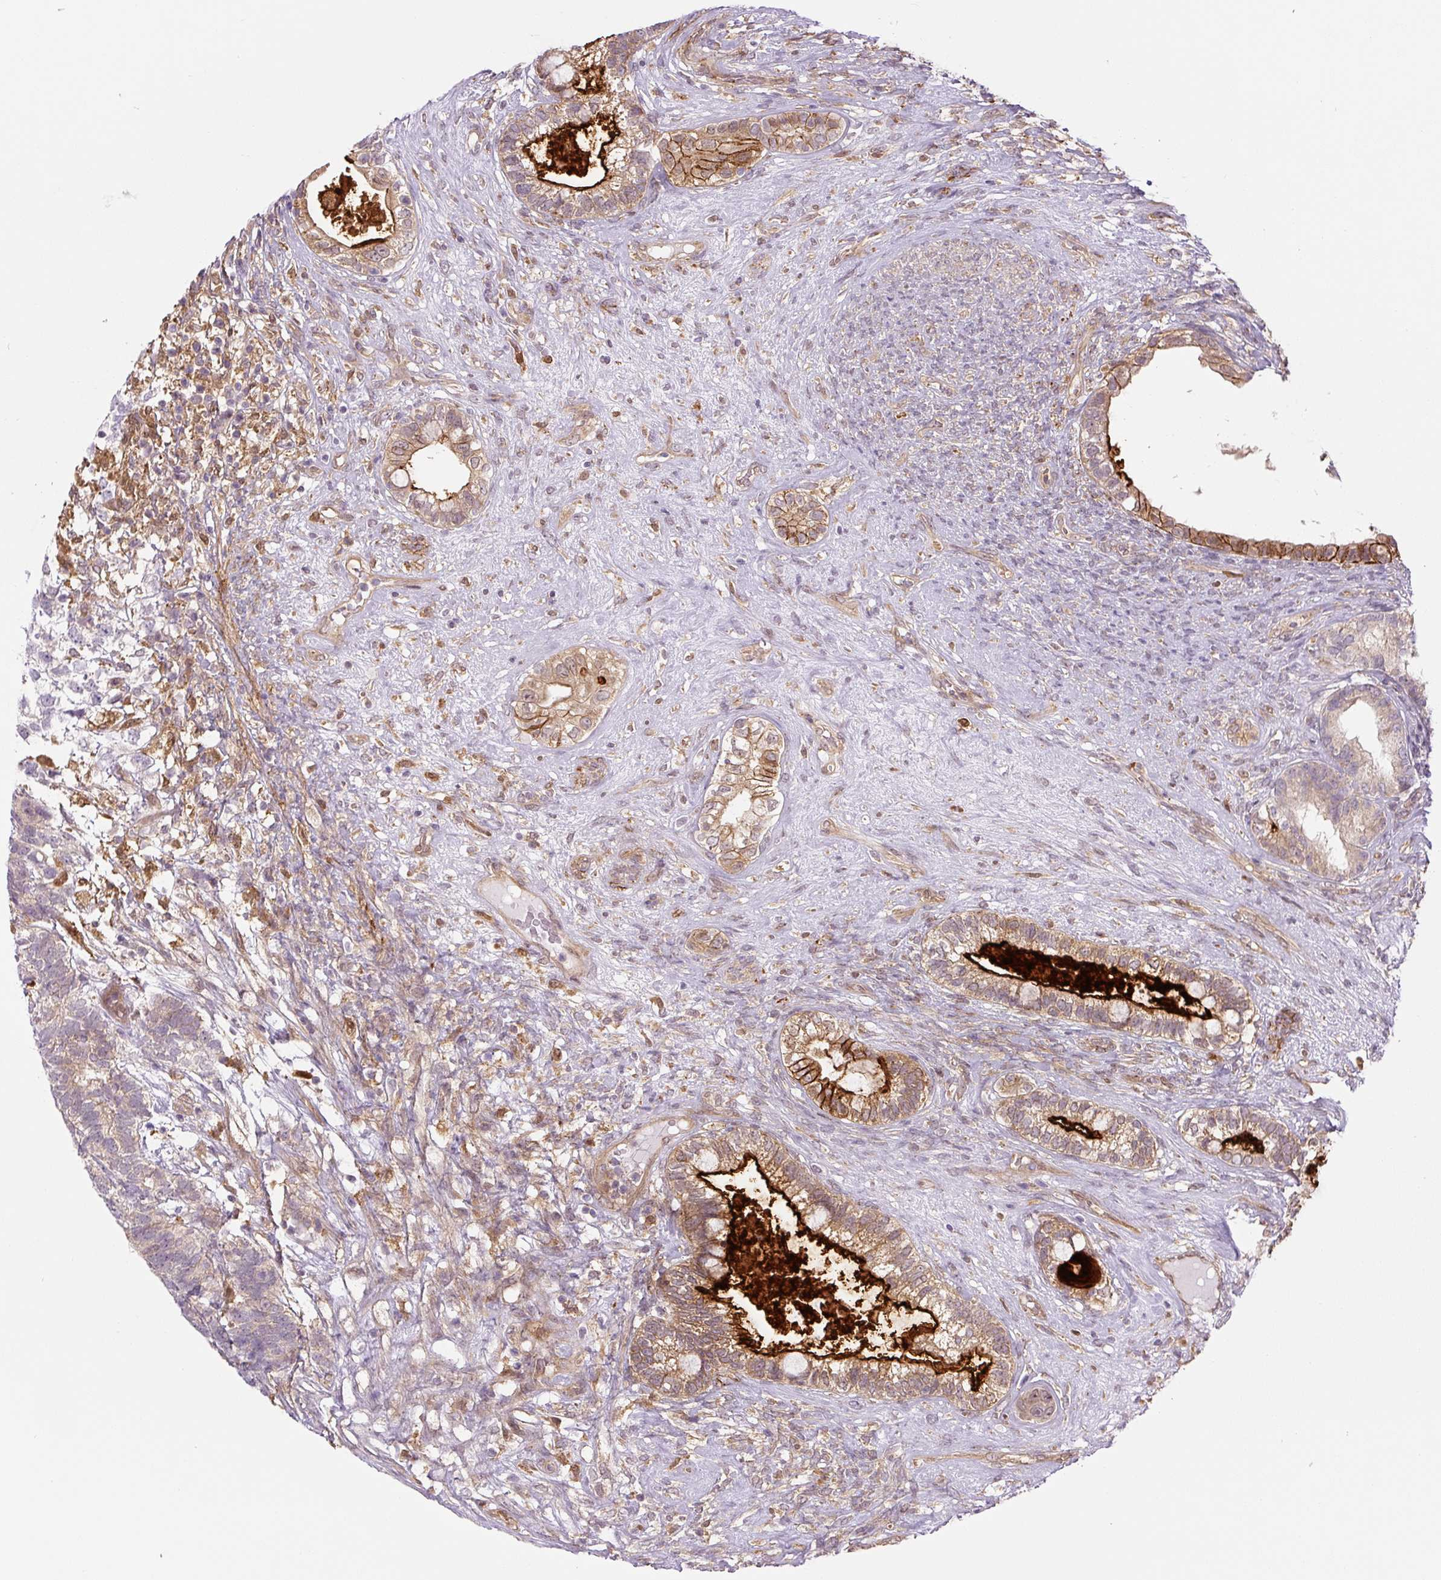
{"staining": {"intensity": "strong", "quantity": "25%-75%", "location": "cytoplasmic/membranous"}, "tissue": "testis cancer", "cell_type": "Tumor cells", "image_type": "cancer", "snomed": [{"axis": "morphology", "description": "Seminoma, NOS"}, {"axis": "morphology", "description": "Carcinoma, Embryonal, NOS"}, {"axis": "topography", "description": "Testis"}], "caption": "Protein expression analysis of human embryonal carcinoma (testis) reveals strong cytoplasmic/membranous staining in approximately 25%-75% of tumor cells.", "gene": "ZSWIM7", "patient": {"sex": "male", "age": 41}}